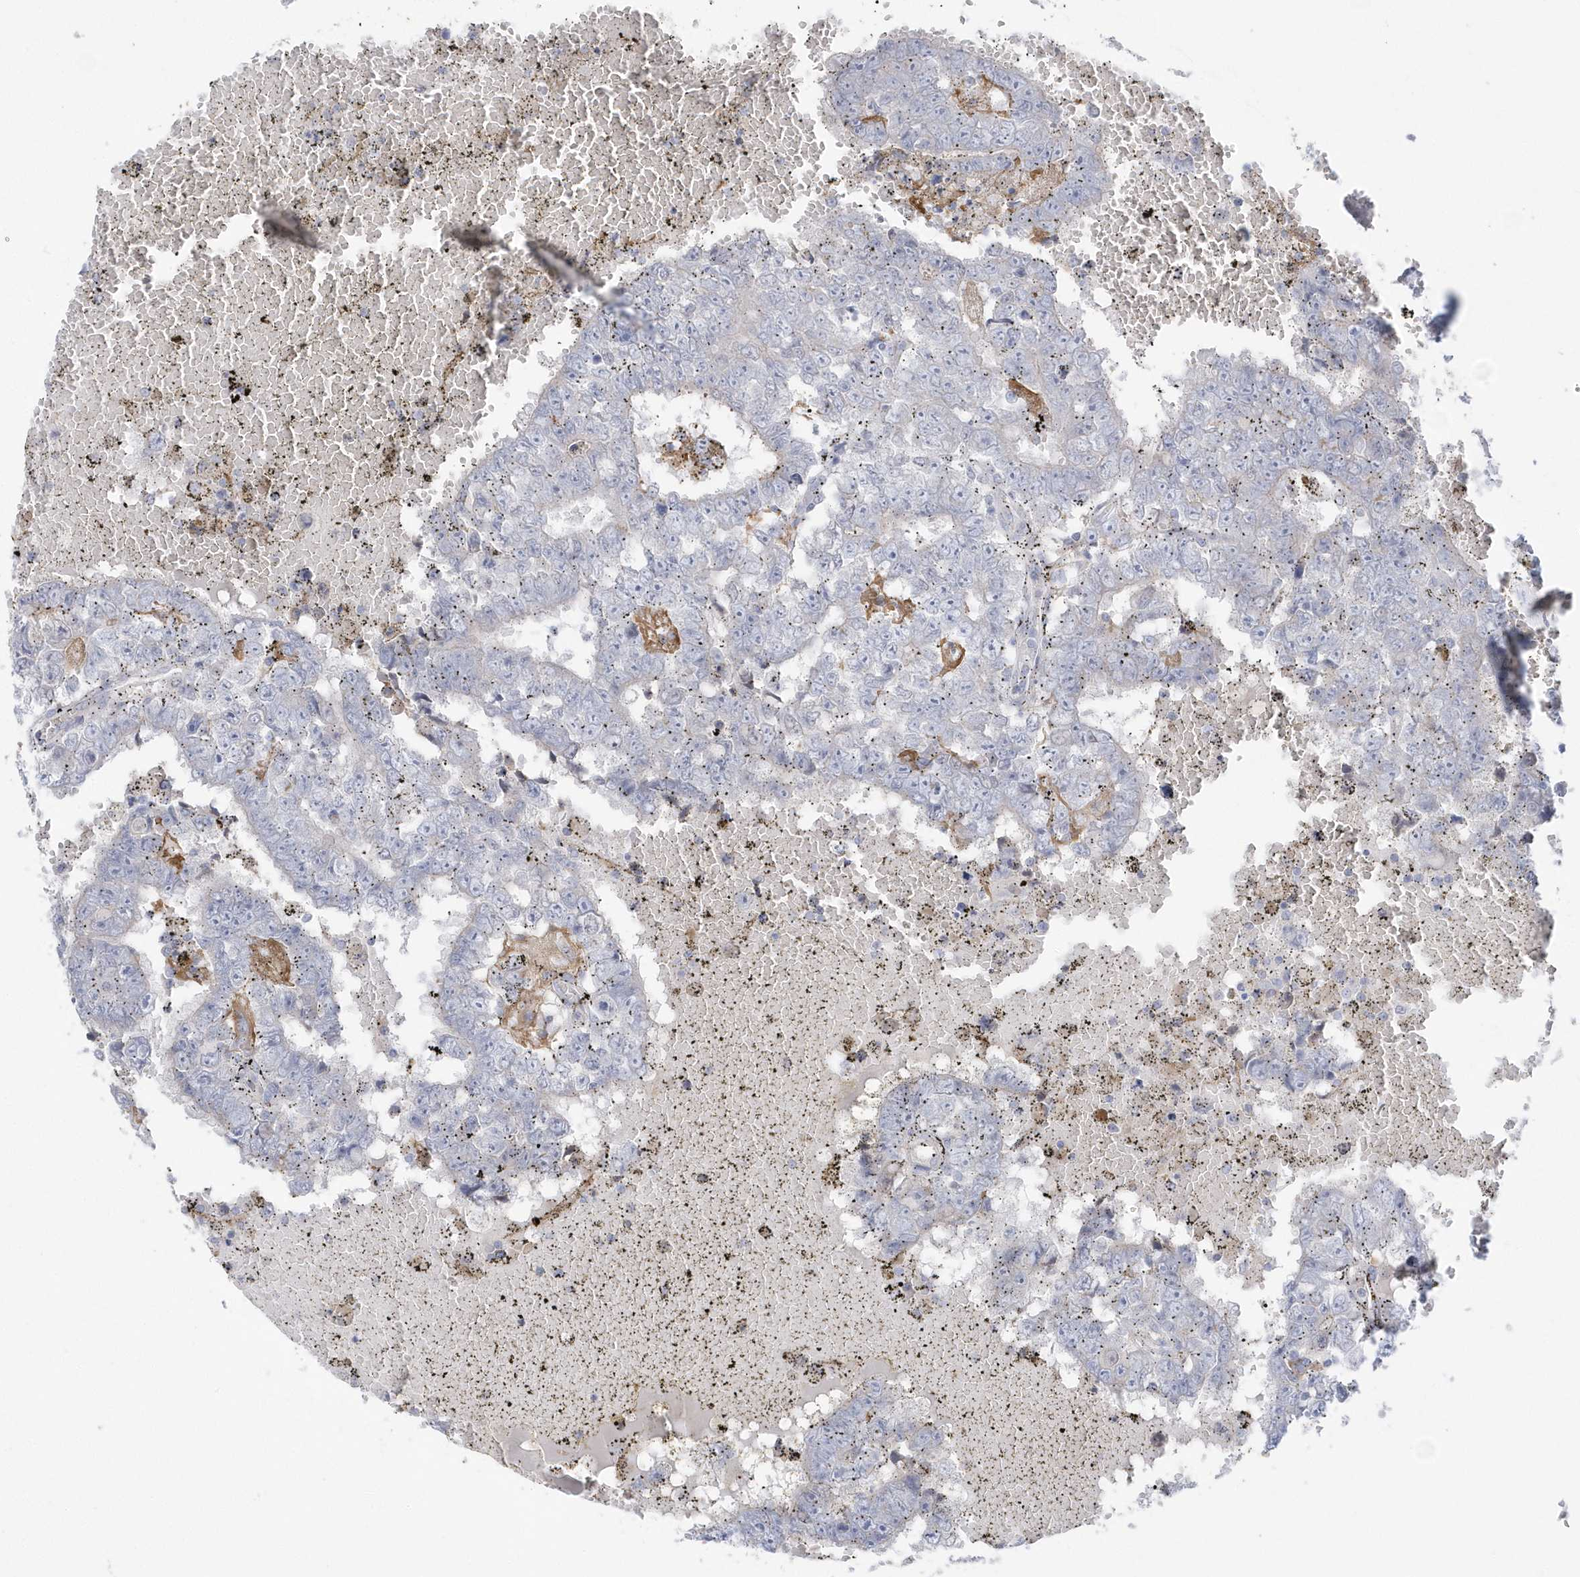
{"staining": {"intensity": "negative", "quantity": "none", "location": "none"}, "tissue": "testis cancer", "cell_type": "Tumor cells", "image_type": "cancer", "snomed": [{"axis": "morphology", "description": "Carcinoma, Embryonal, NOS"}, {"axis": "topography", "description": "Testis"}], "caption": "Histopathology image shows no protein staining in tumor cells of testis cancer tissue. The staining was performed using DAB (3,3'-diaminobenzidine) to visualize the protein expression in brown, while the nuclei were stained in blue with hematoxylin (Magnification: 20x).", "gene": "SEMA3D", "patient": {"sex": "male", "age": 25}}